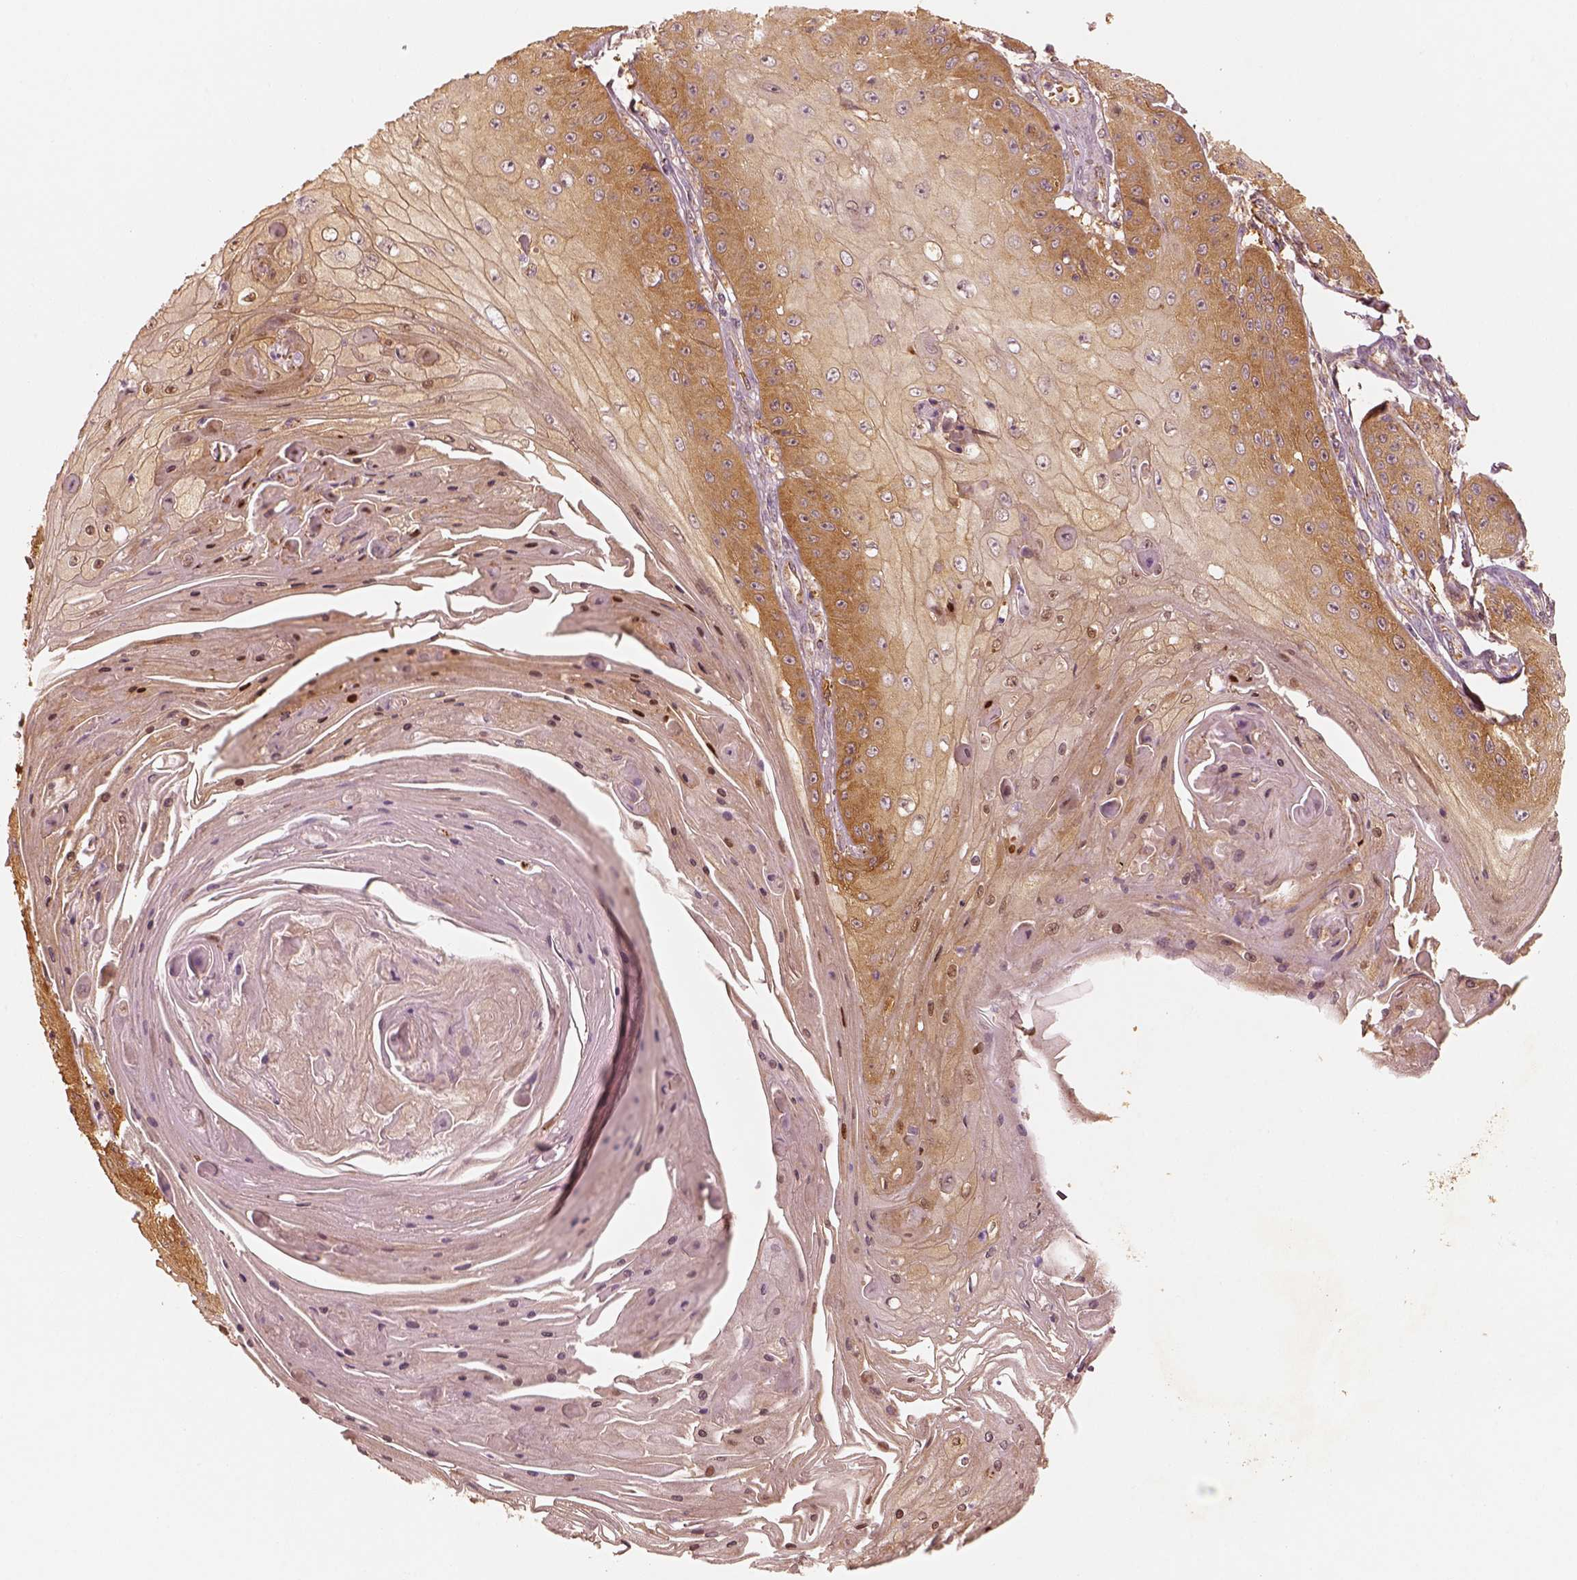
{"staining": {"intensity": "moderate", "quantity": ">75%", "location": "cytoplasmic/membranous"}, "tissue": "skin cancer", "cell_type": "Tumor cells", "image_type": "cancer", "snomed": [{"axis": "morphology", "description": "Squamous cell carcinoma, NOS"}, {"axis": "topography", "description": "Skin"}], "caption": "Brown immunohistochemical staining in skin squamous cell carcinoma reveals moderate cytoplasmic/membranous expression in about >75% of tumor cells.", "gene": "FSCN1", "patient": {"sex": "male", "age": 70}}